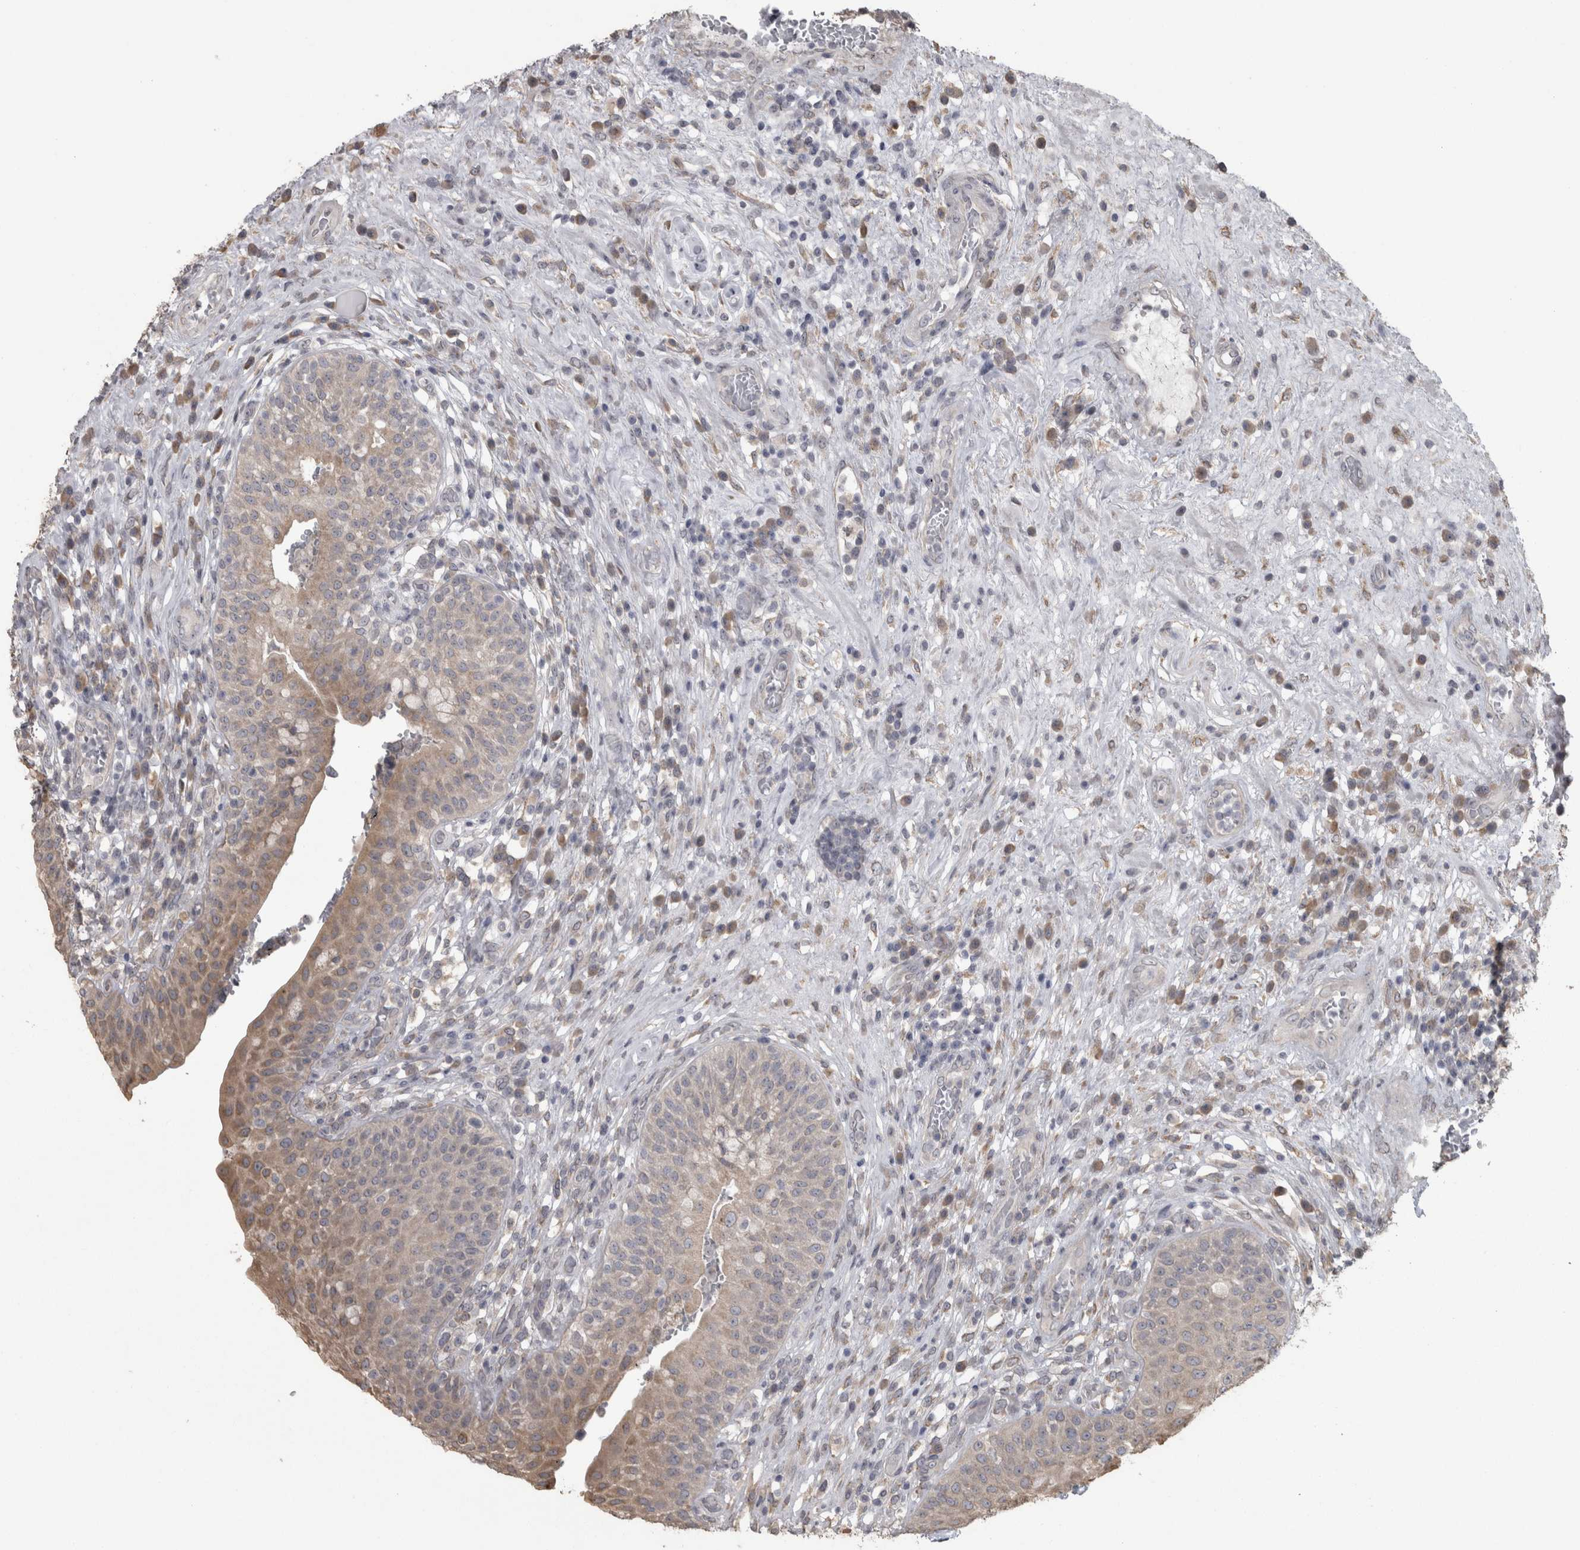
{"staining": {"intensity": "weak", "quantity": ">75%", "location": "cytoplasmic/membranous"}, "tissue": "urinary bladder", "cell_type": "Urothelial cells", "image_type": "normal", "snomed": [{"axis": "morphology", "description": "Normal tissue, NOS"}, {"axis": "topography", "description": "Urinary bladder"}], "caption": "Immunohistochemistry (IHC) photomicrograph of normal human urinary bladder stained for a protein (brown), which displays low levels of weak cytoplasmic/membranous positivity in about >75% of urothelial cells.", "gene": "RAB29", "patient": {"sex": "female", "age": 62}}